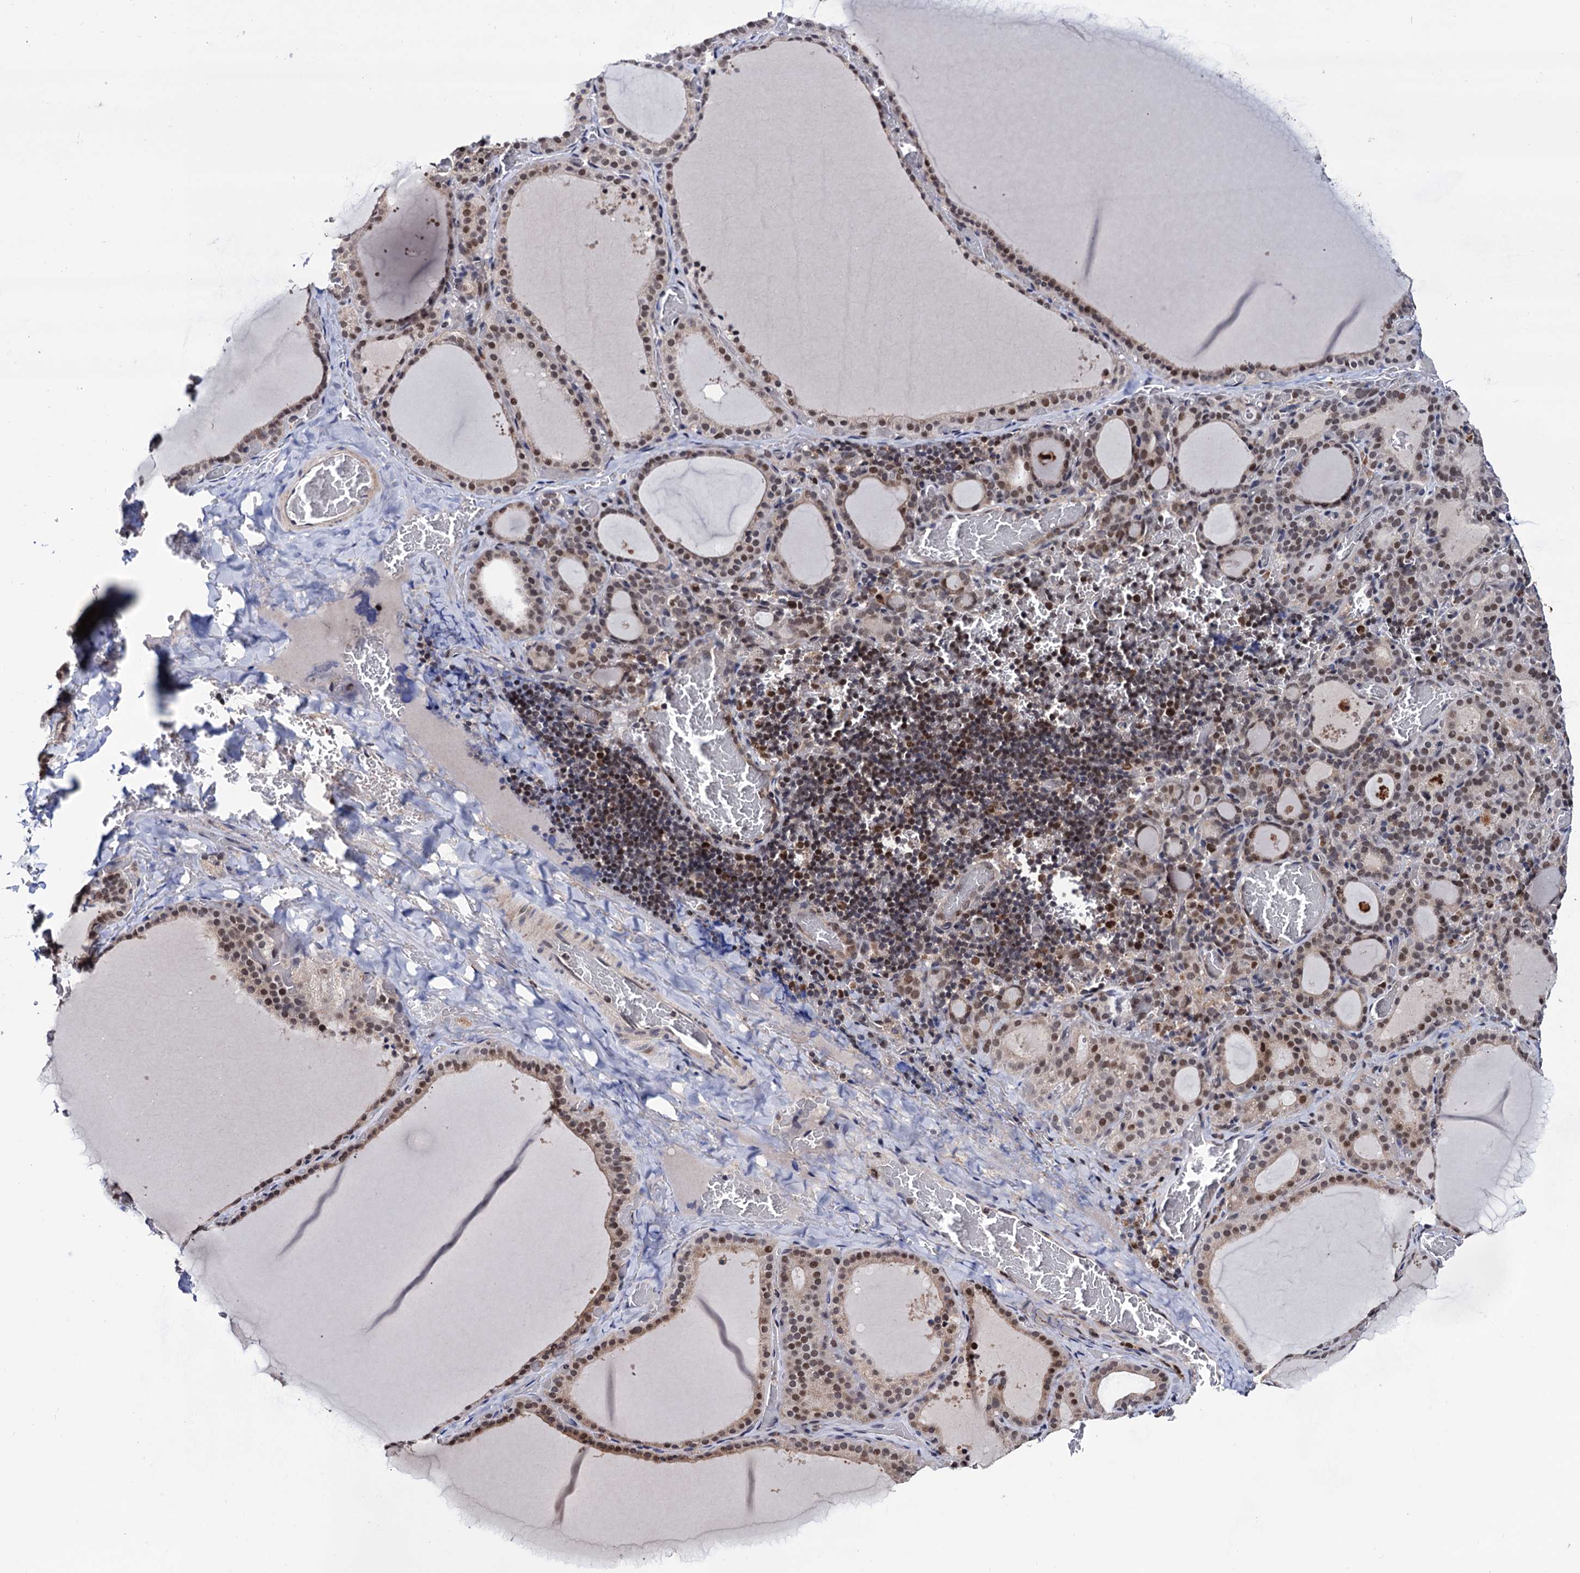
{"staining": {"intensity": "moderate", "quantity": ">75%", "location": "nuclear"}, "tissue": "thyroid gland", "cell_type": "Glandular cells", "image_type": "normal", "snomed": [{"axis": "morphology", "description": "Normal tissue, NOS"}, {"axis": "topography", "description": "Thyroid gland"}], "caption": "This is a micrograph of immunohistochemistry (IHC) staining of unremarkable thyroid gland, which shows moderate staining in the nuclear of glandular cells.", "gene": "RNASEH2B", "patient": {"sex": "female", "age": 39}}